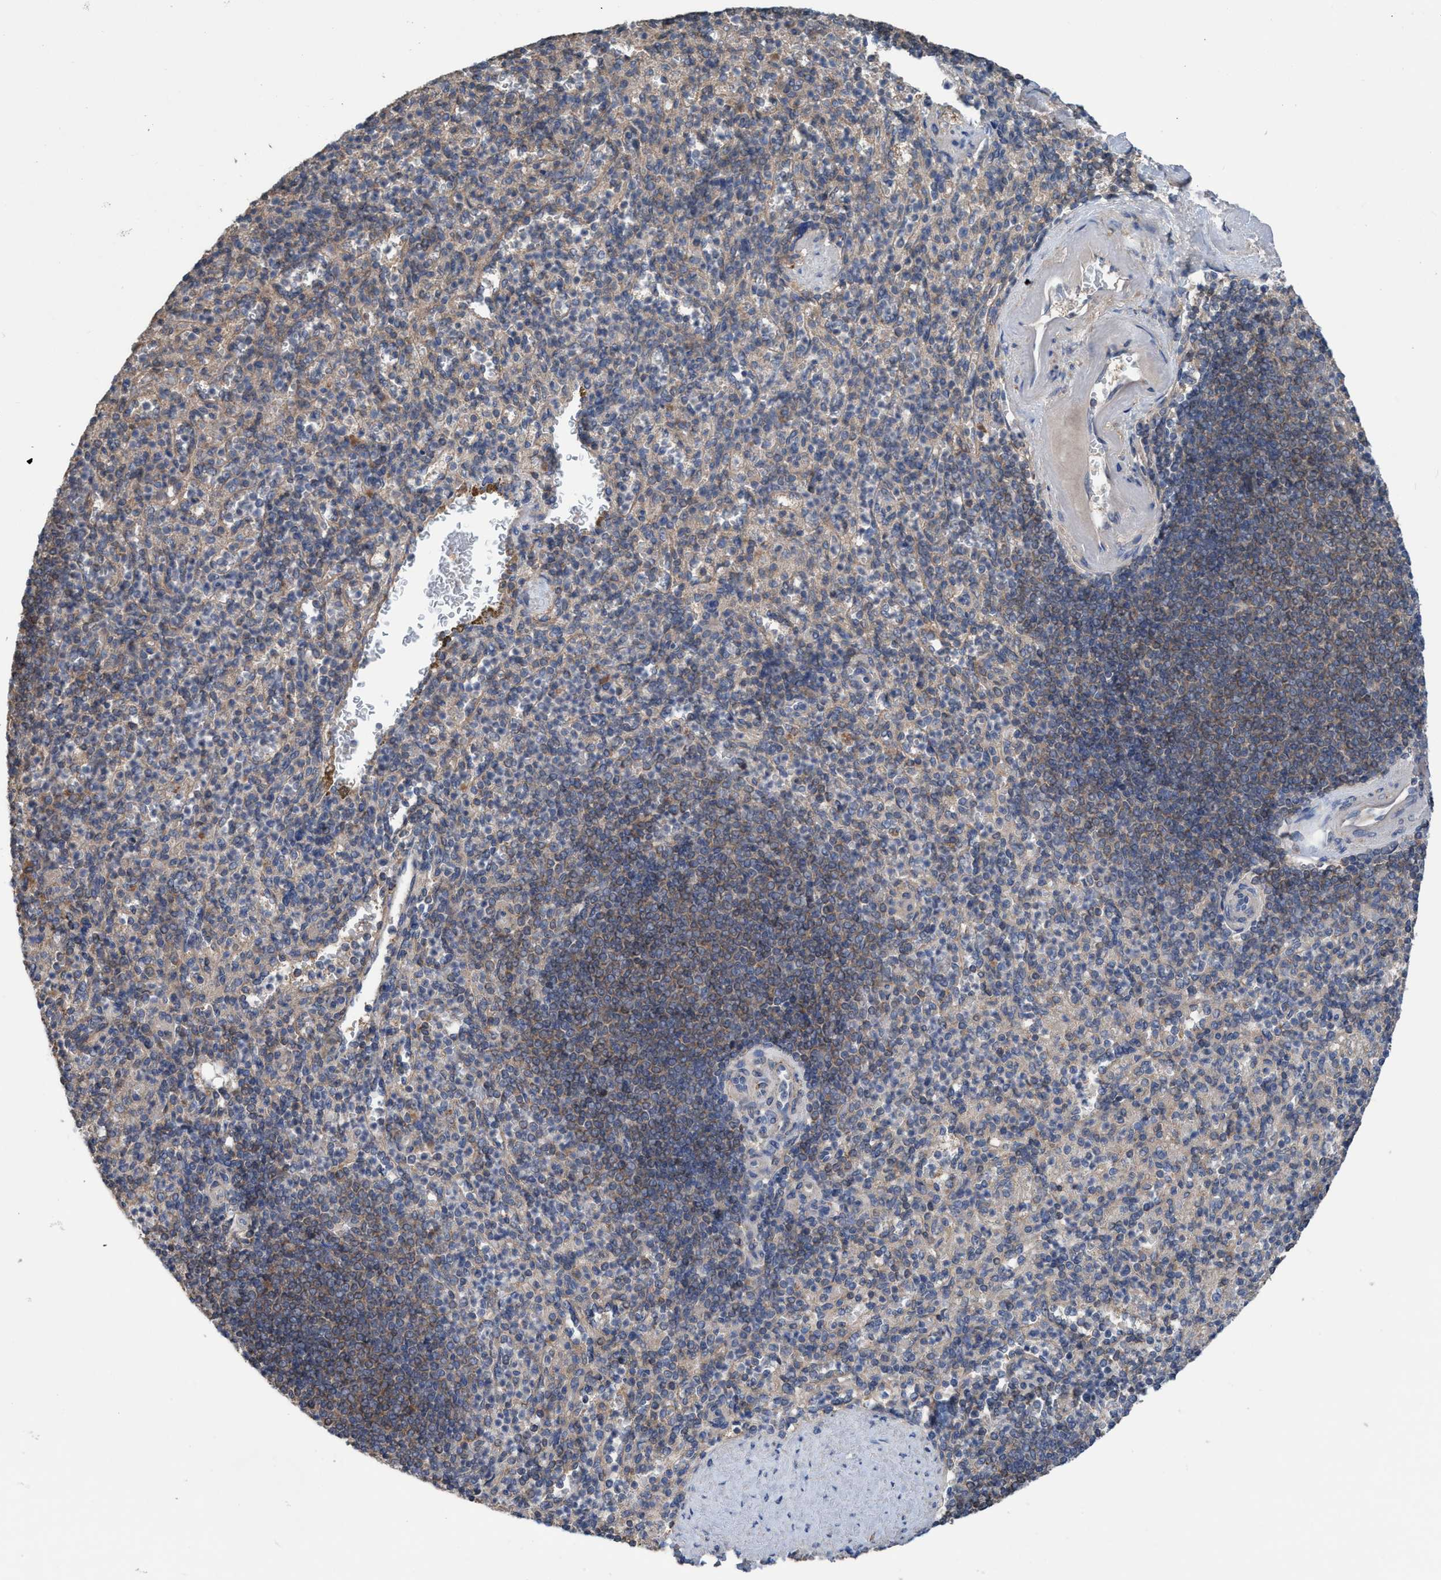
{"staining": {"intensity": "weak", "quantity": "<25%", "location": "cytoplasmic/membranous"}, "tissue": "spleen", "cell_type": "Cells in red pulp", "image_type": "normal", "snomed": [{"axis": "morphology", "description": "Normal tissue, NOS"}, {"axis": "topography", "description": "Spleen"}], "caption": "Spleen stained for a protein using immunohistochemistry (IHC) exhibits no expression cells in red pulp.", "gene": "GLOD4", "patient": {"sex": "female", "age": 74}}